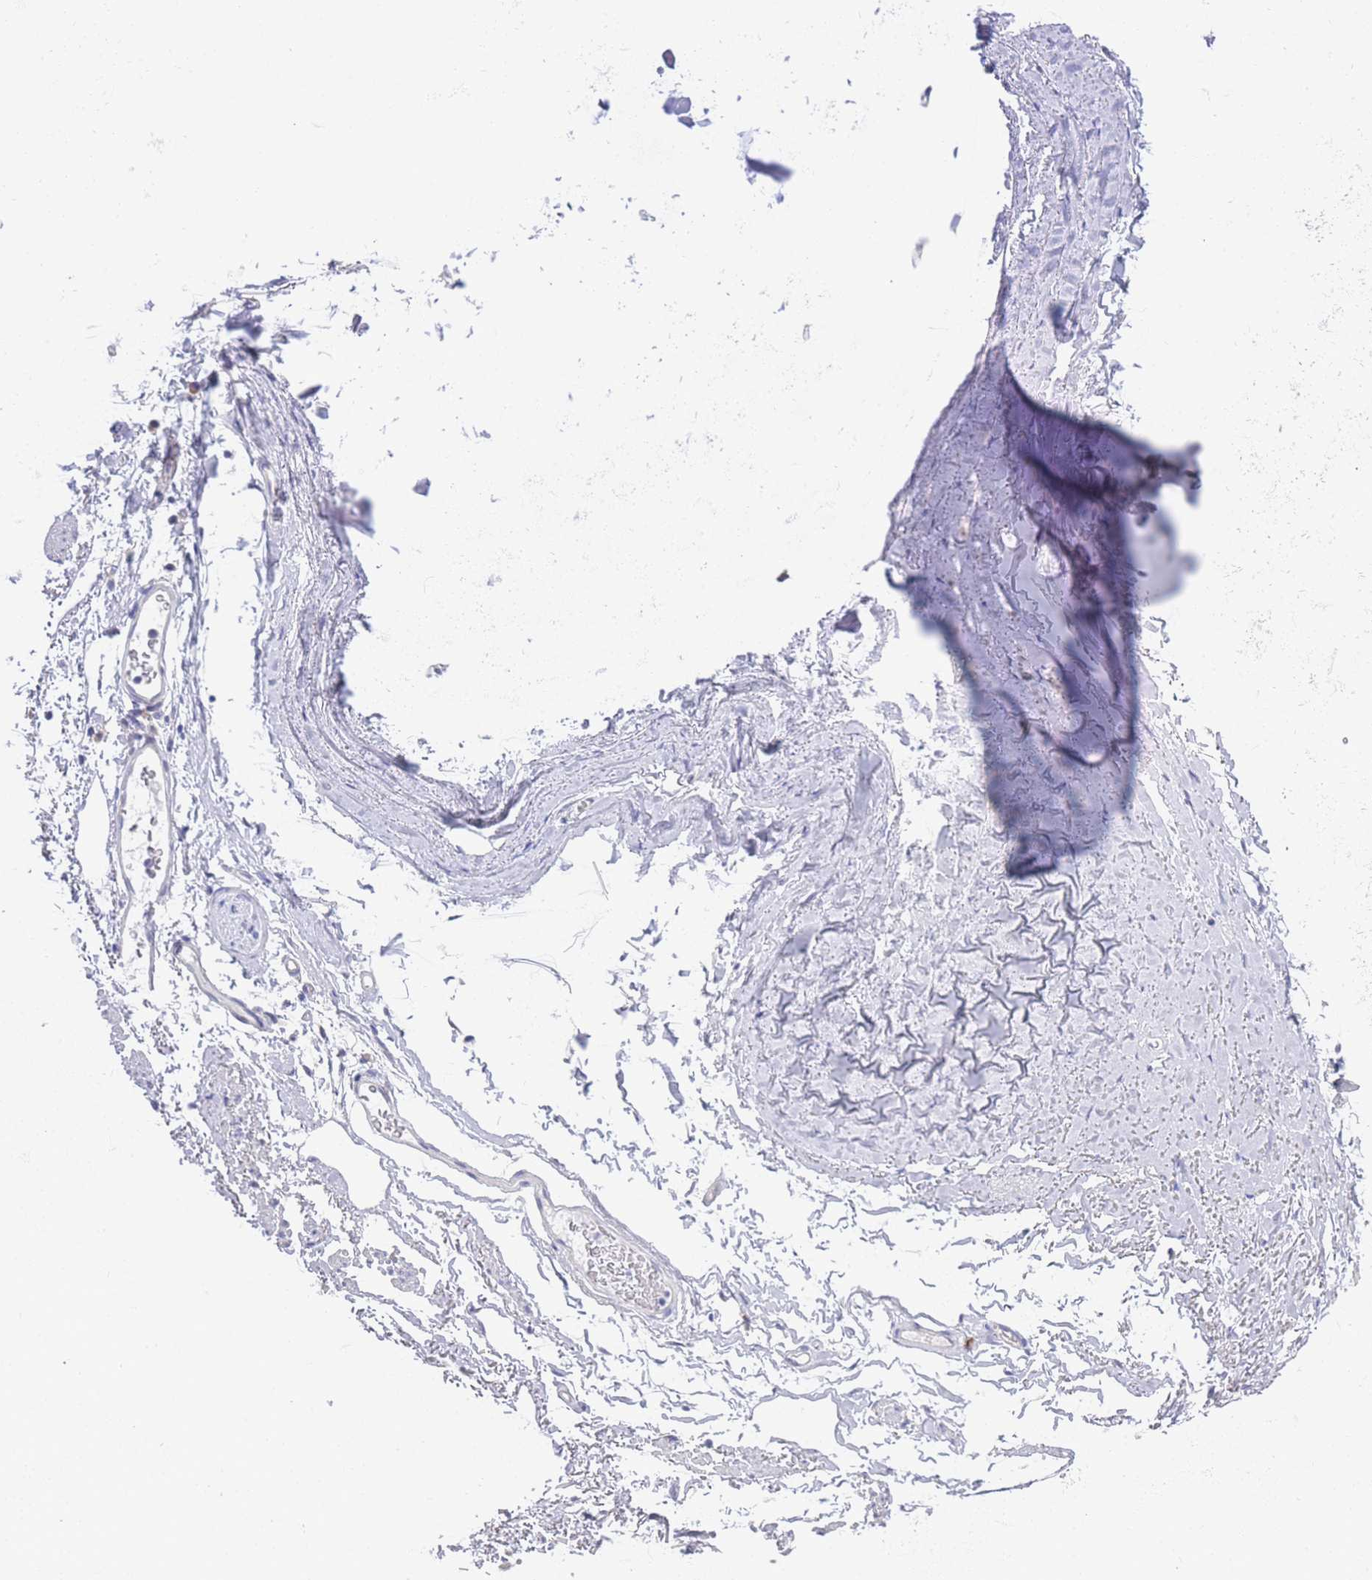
{"staining": {"intensity": "negative", "quantity": "none", "location": "none"}, "tissue": "adipose tissue", "cell_type": "Adipocytes", "image_type": "normal", "snomed": [{"axis": "morphology", "description": "Normal tissue, NOS"}, {"axis": "topography", "description": "Cartilage tissue"}, {"axis": "topography", "description": "Bronchus"}], "caption": "IHC of unremarkable adipose tissue exhibits no expression in adipocytes.", "gene": "ZNF510", "patient": {"sex": "female", "age": 73}}